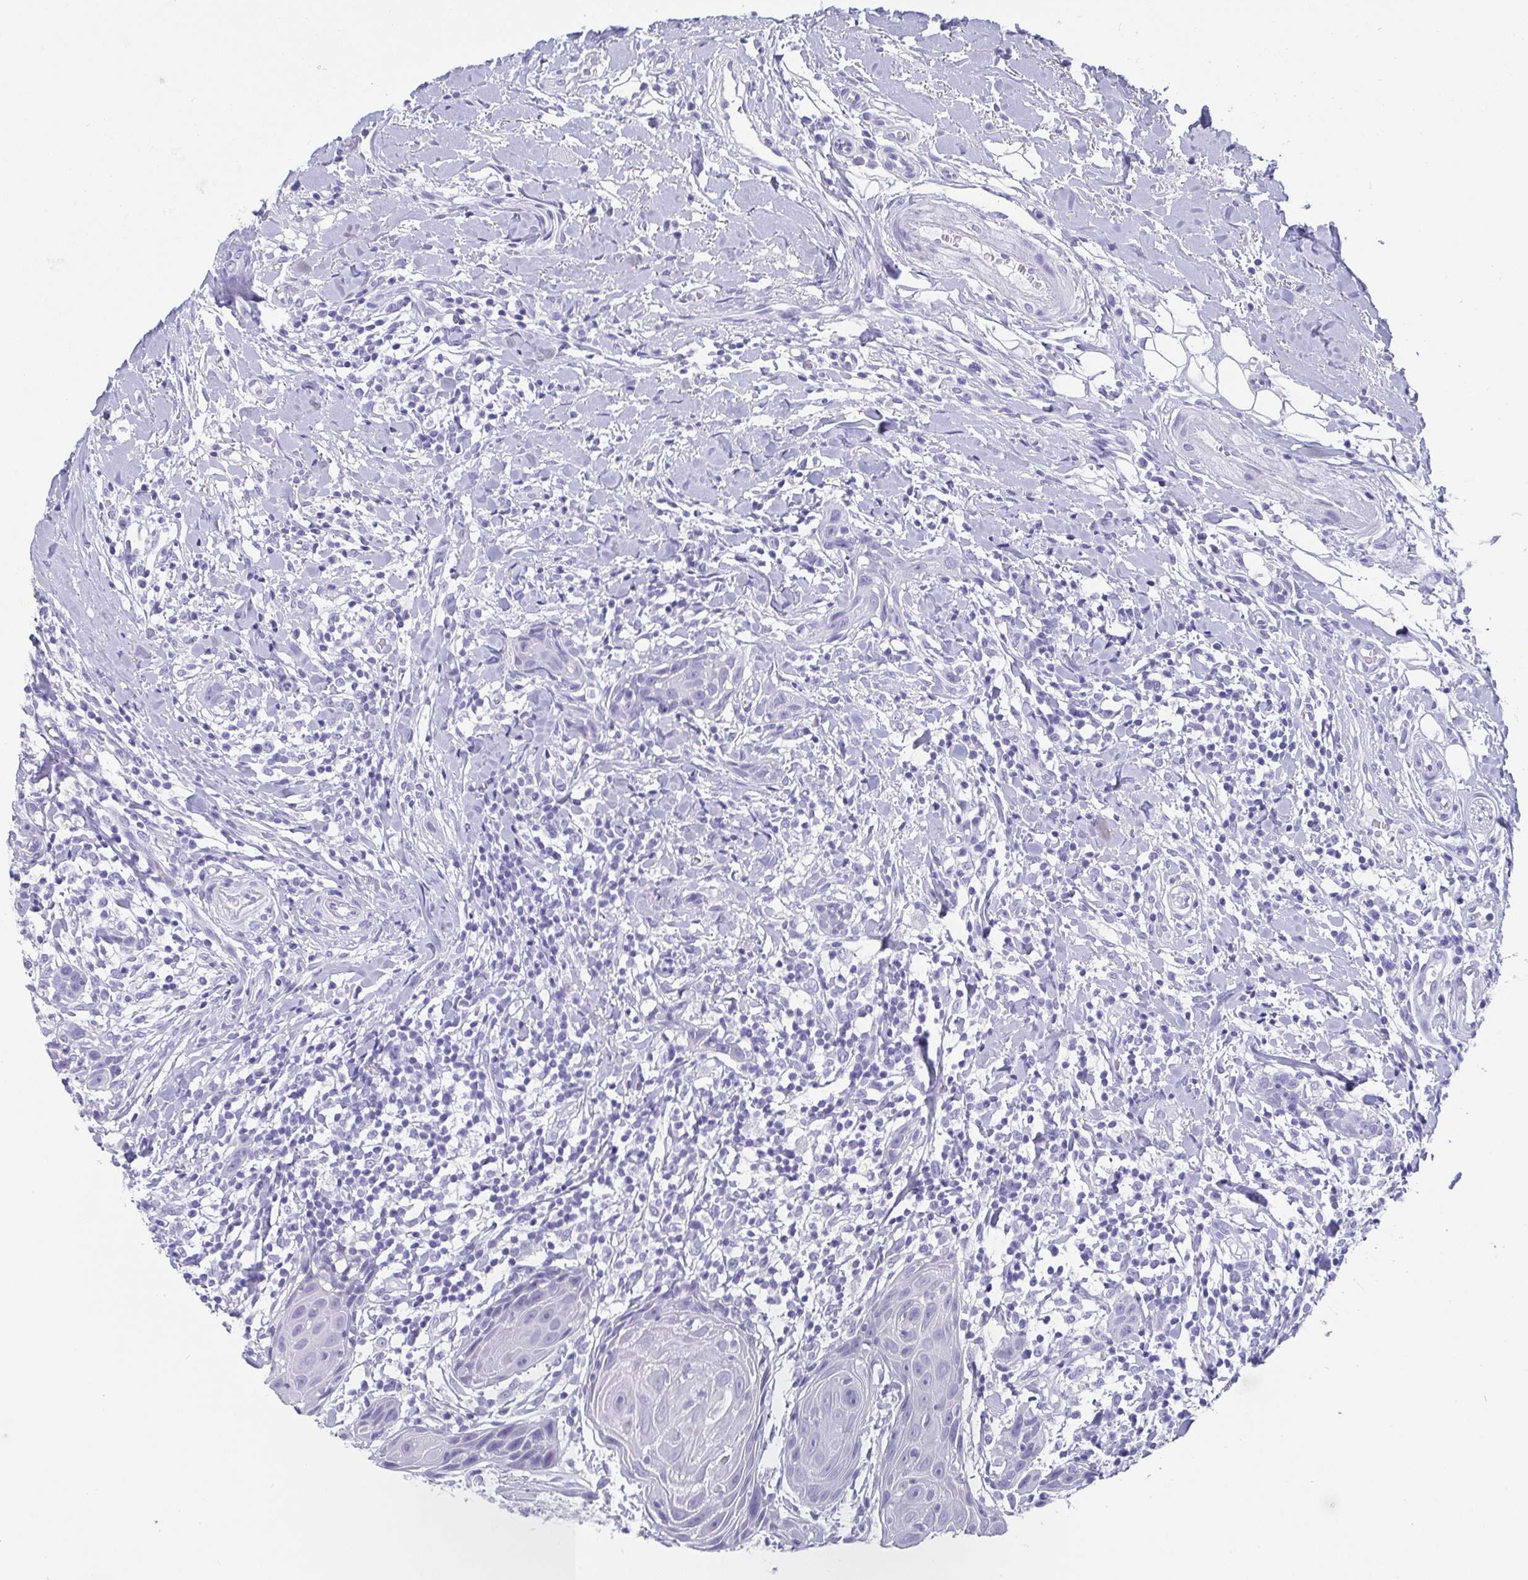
{"staining": {"intensity": "negative", "quantity": "none", "location": "none"}, "tissue": "head and neck cancer", "cell_type": "Tumor cells", "image_type": "cancer", "snomed": [{"axis": "morphology", "description": "Squamous cell carcinoma, NOS"}, {"axis": "topography", "description": "Oral tissue"}, {"axis": "topography", "description": "Head-Neck"}], "caption": "Immunohistochemistry (IHC) of human head and neck squamous cell carcinoma reveals no positivity in tumor cells.", "gene": "SCGN", "patient": {"sex": "male", "age": 49}}